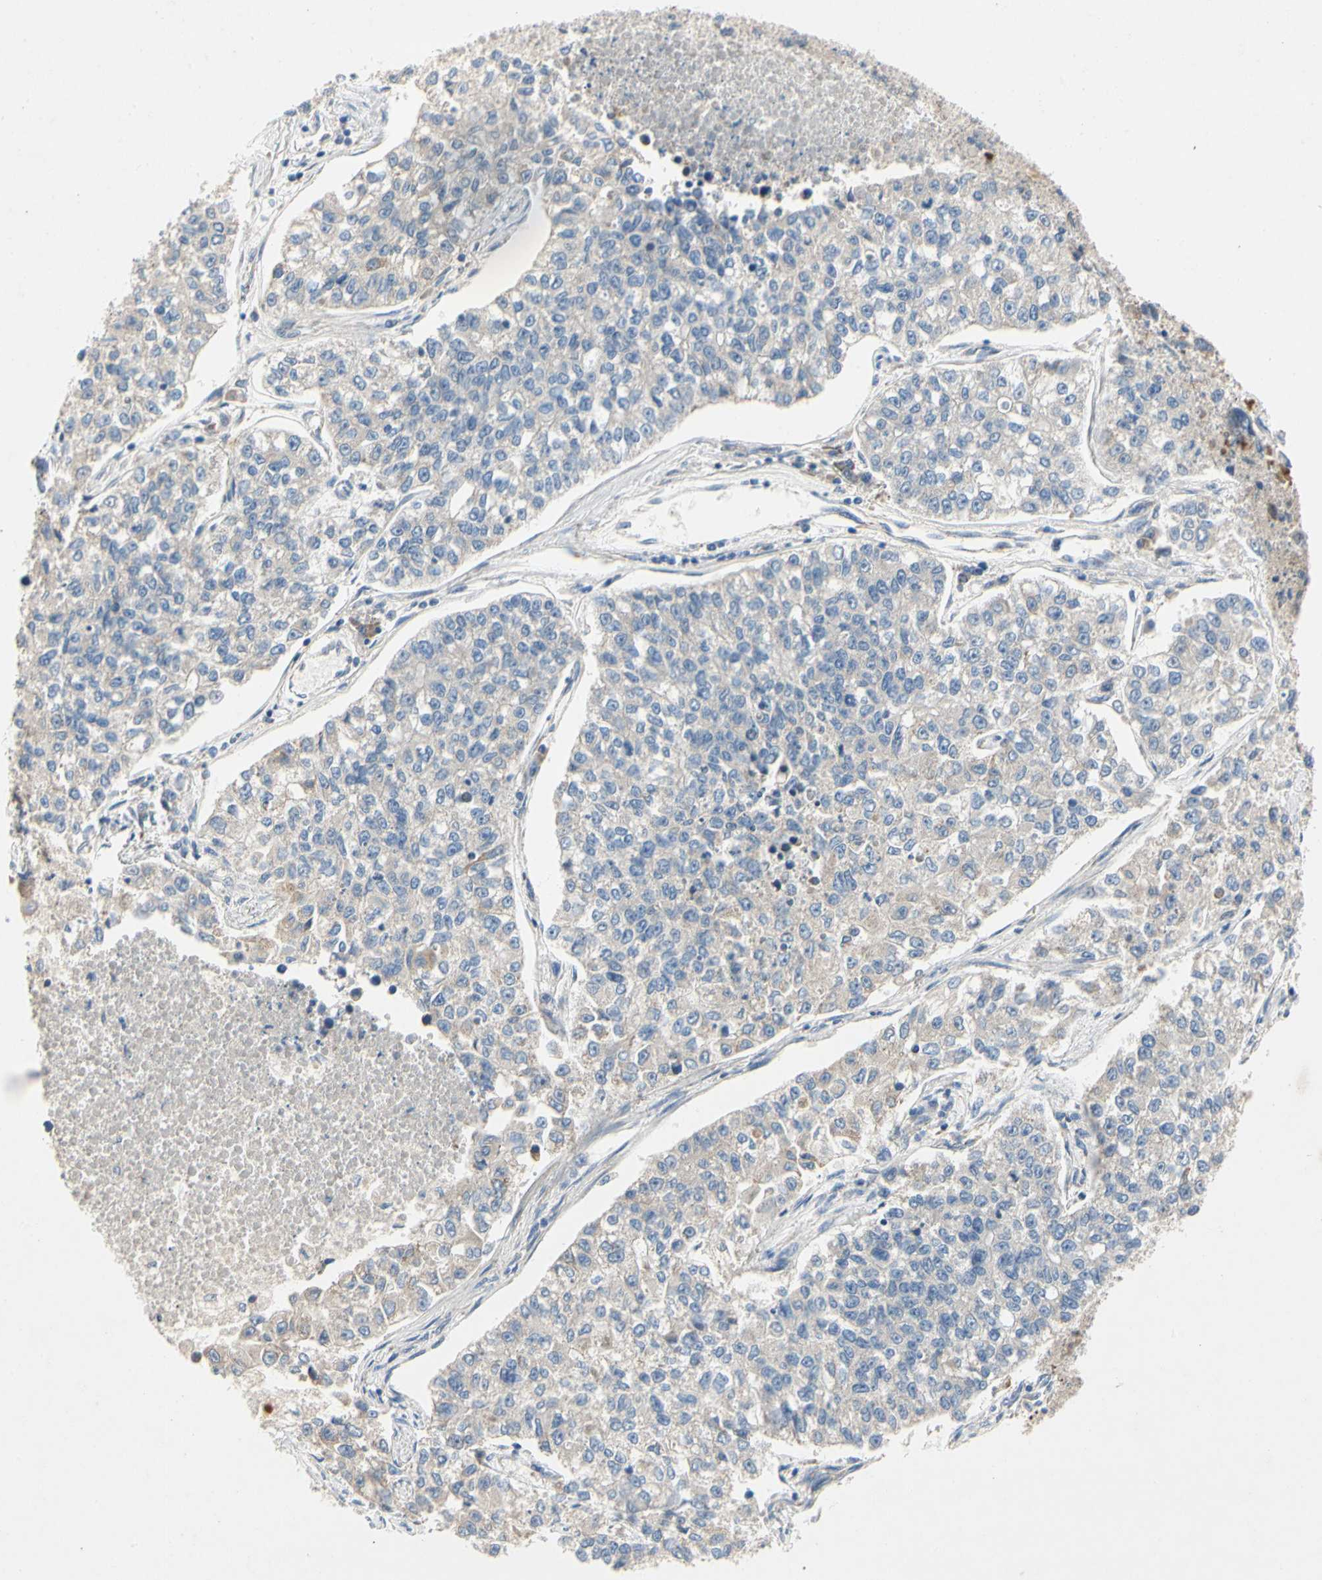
{"staining": {"intensity": "negative", "quantity": "none", "location": "none"}, "tissue": "lung cancer", "cell_type": "Tumor cells", "image_type": "cancer", "snomed": [{"axis": "morphology", "description": "Adenocarcinoma, NOS"}, {"axis": "topography", "description": "Lung"}], "caption": "Tumor cells show no significant expression in lung cancer.", "gene": "KLHDC8B", "patient": {"sex": "male", "age": 49}}